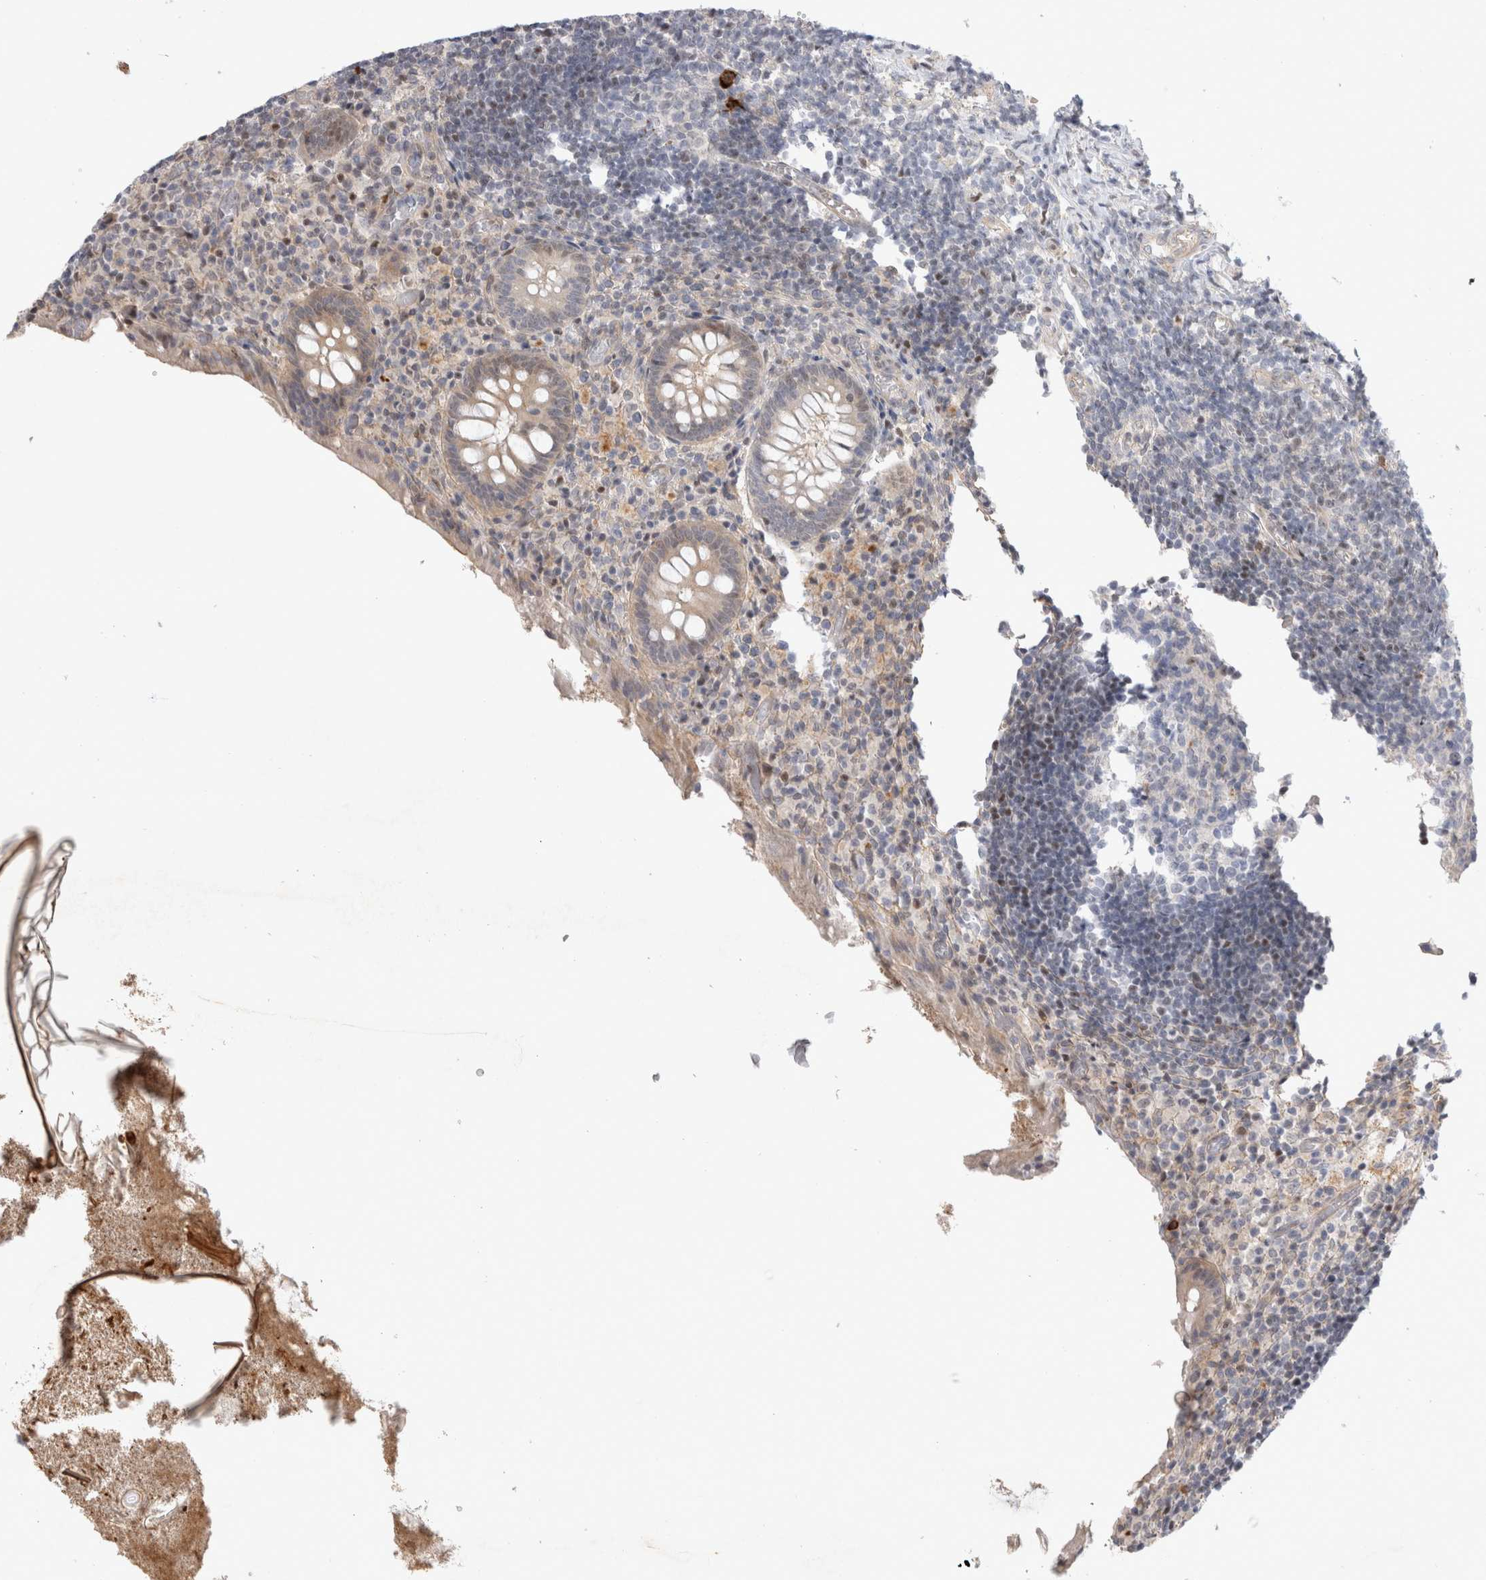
{"staining": {"intensity": "weak", "quantity": "<25%", "location": "cytoplasmic/membranous"}, "tissue": "appendix", "cell_type": "Glandular cells", "image_type": "normal", "snomed": [{"axis": "morphology", "description": "Normal tissue, NOS"}, {"axis": "topography", "description": "Appendix"}], "caption": "This is an IHC histopathology image of normal human appendix. There is no positivity in glandular cells.", "gene": "TCF4", "patient": {"sex": "female", "age": 17}}